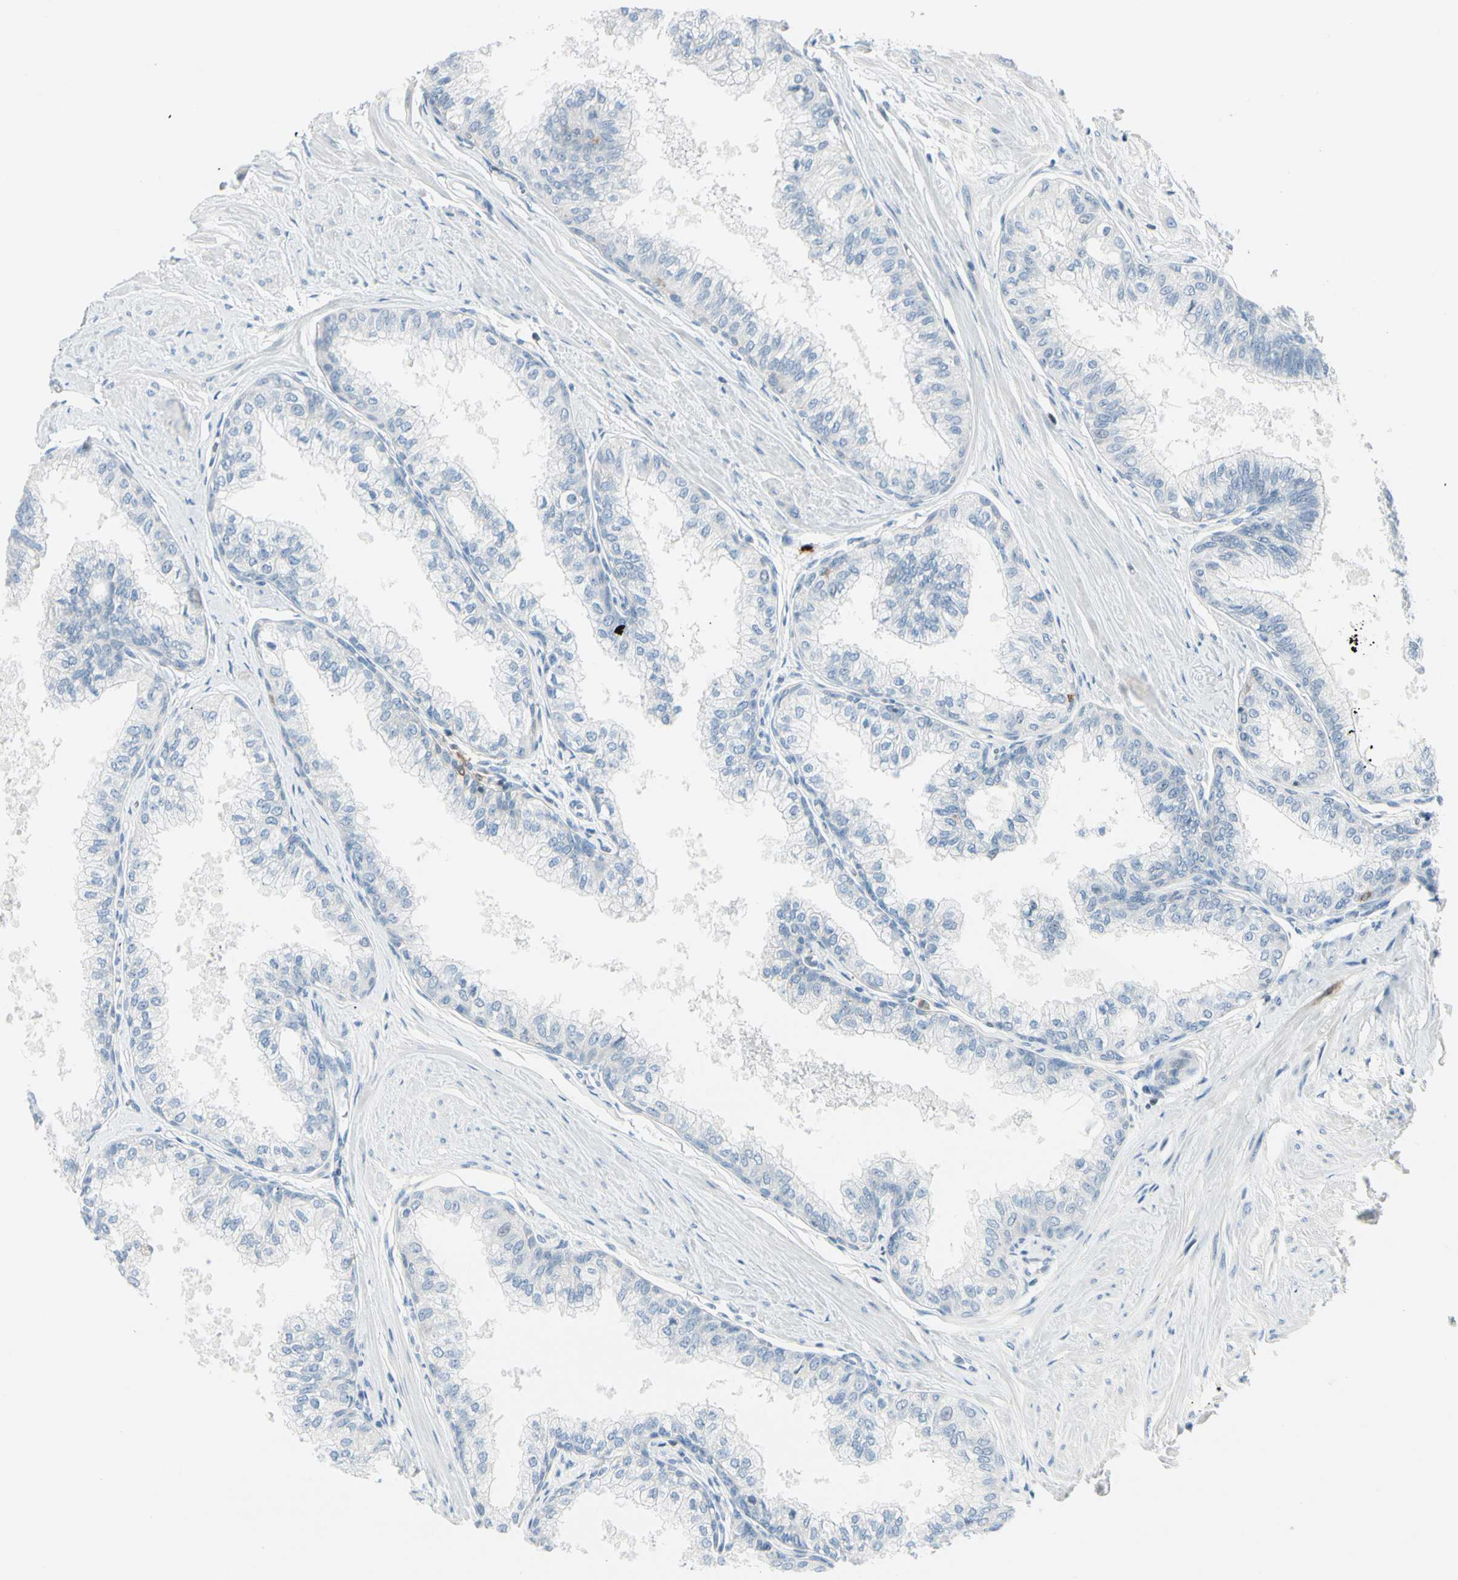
{"staining": {"intensity": "negative", "quantity": "none", "location": "none"}, "tissue": "prostate", "cell_type": "Glandular cells", "image_type": "normal", "snomed": [{"axis": "morphology", "description": "Normal tissue, NOS"}, {"axis": "topography", "description": "Prostate"}, {"axis": "topography", "description": "Seminal veicle"}], "caption": "Immunohistochemistry (IHC) micrograph of unremarkable prostate: human prostate stained with DAB (3,3'-diaminobenzidine) demonstrates no significant protein expression in glandular cells. (IHC, brightfield microscopy, high magnification).", "gene": "TRAF1", "patient": {"sex": "male", "age": 60}}